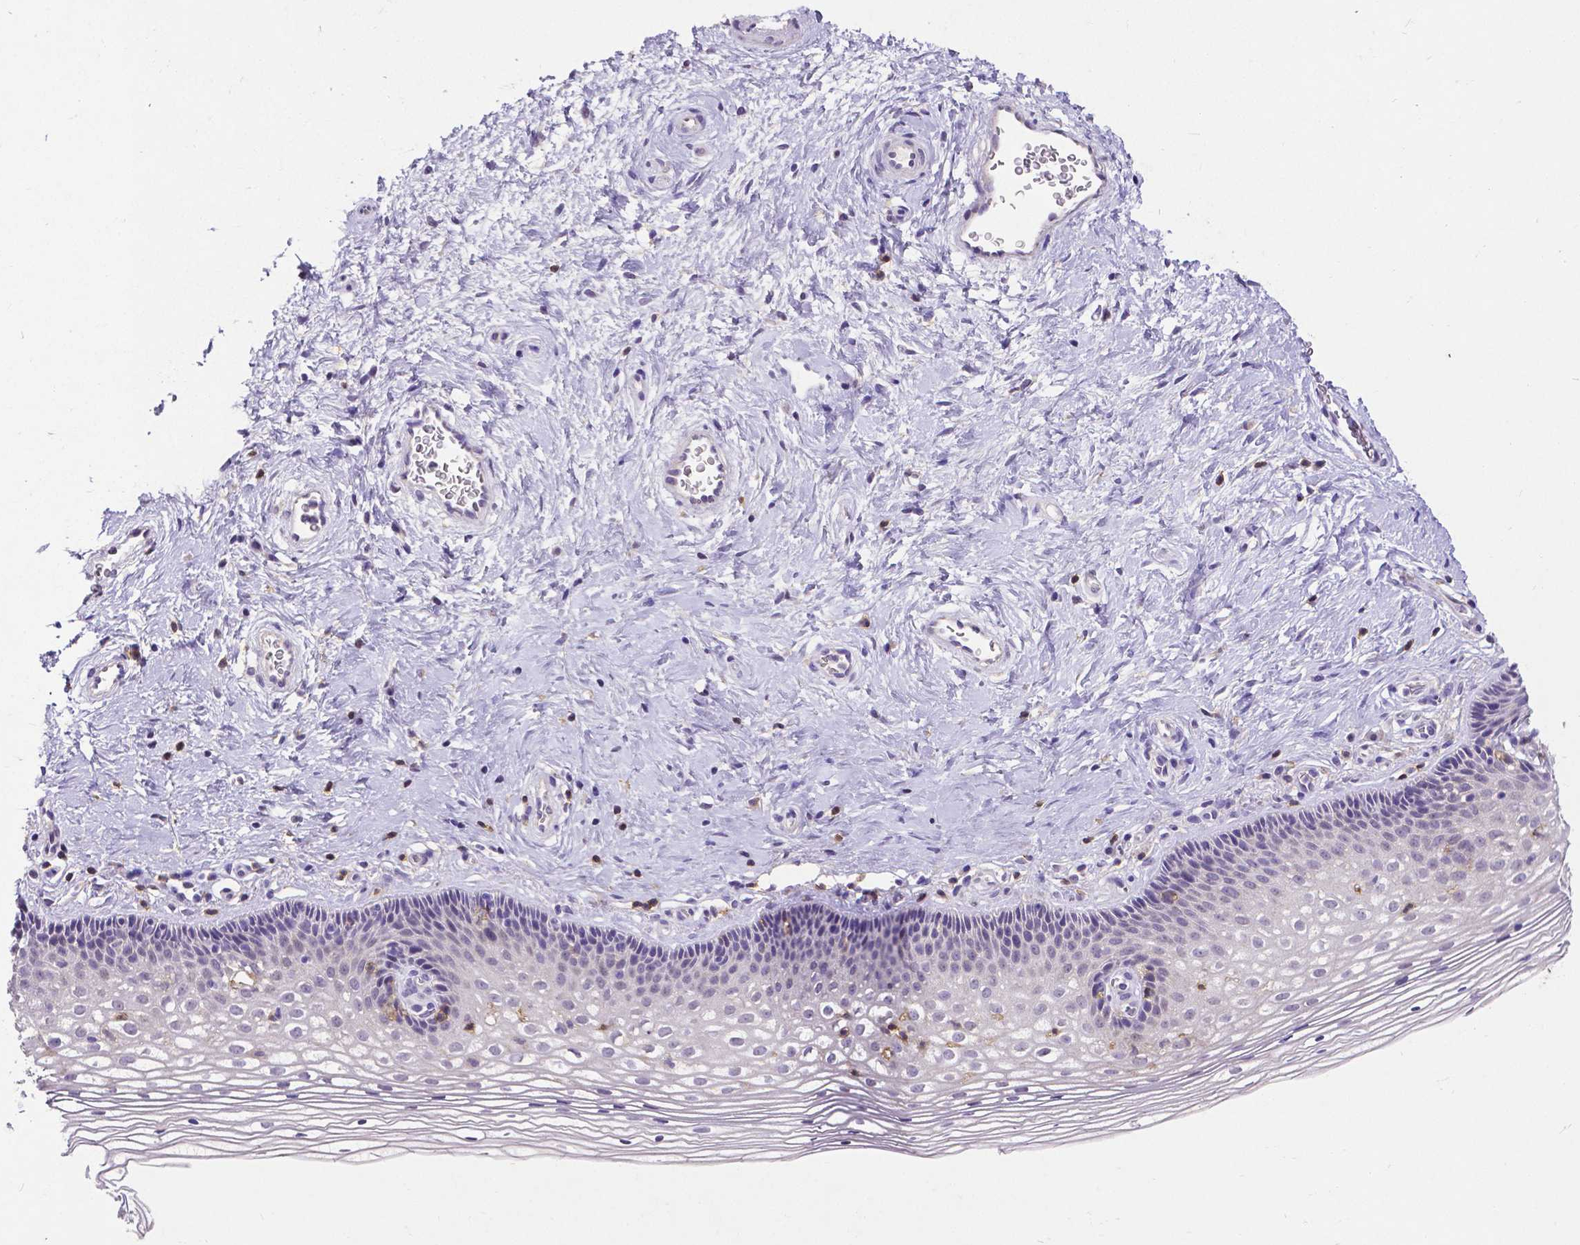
{"staining": {"intensity": "negative", "quantity": "none", "location": "none"}, "tissue": "cervix", "cell_type": "Squamous epithelial cells", "image_type": "normal", "snomed": [{"axis": "morphology", "description": "Normal tissue, NOS"}, {"axis": "topography", "description": "Cervix"}], "caption": "Immunohistochemistry (IHC) of normal human cervix displays no expression in squamous epithelial cells.", "gene": "CD4", "patient": {"sex": "female", "age": 34}}